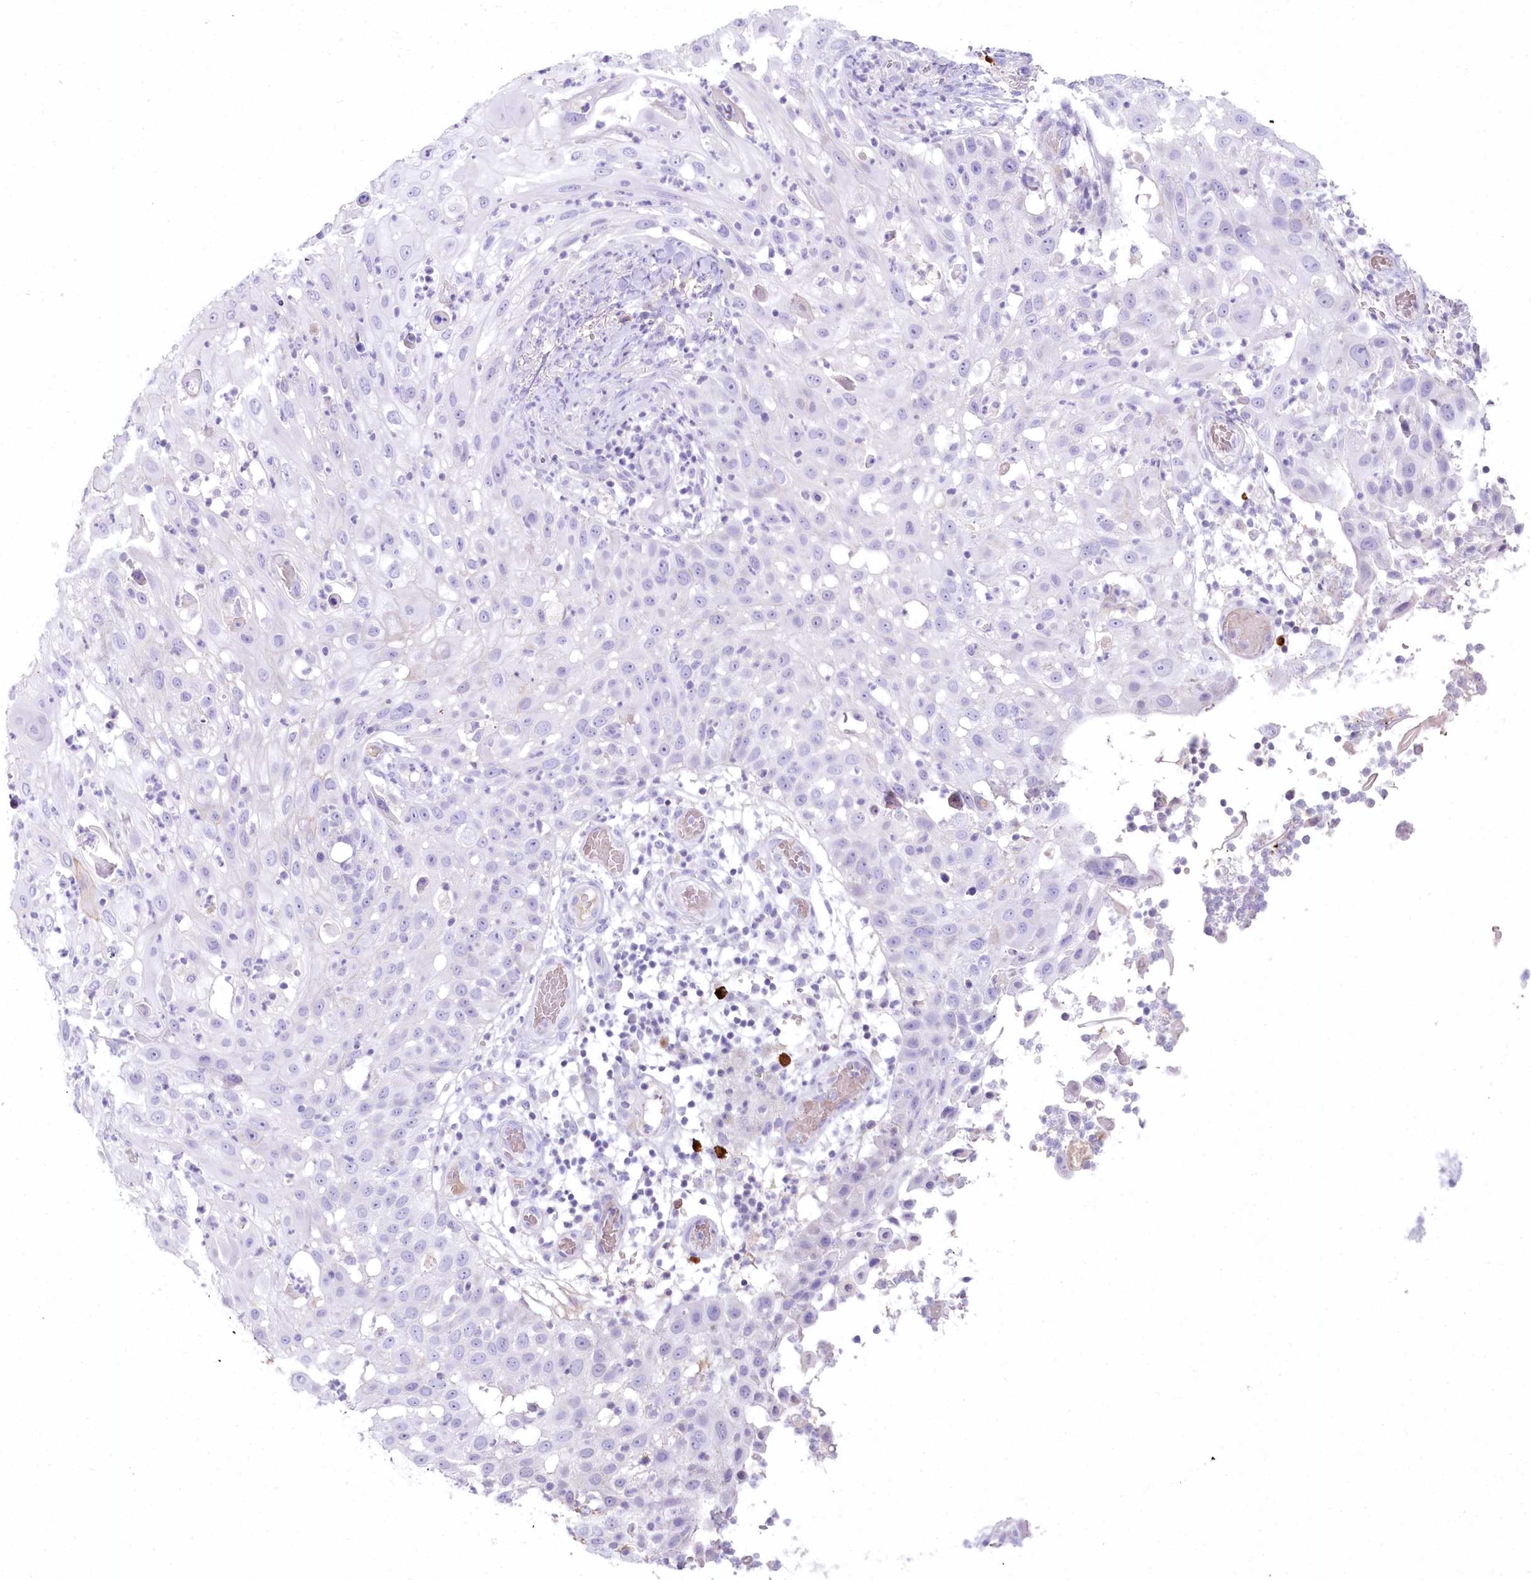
{"staining": {"intensity": "negative", "quantity": "none", "location": "none"}, "tissue": "skin cancer", "cell_type": "Tumor cells", "image_type": "cancer", "snomed": [{"axis": "morphology", "description": "Squamous cell carcinoma, NOS"}, {"axis": "topography", "description": "Skin"}], "caption": "DAB immunohistochemical staining of squamous cell carcinoma (skin) displays no significant positivity in tumor cells.", "gene": "MYOZ1", "patient": {"sex": "female", "age": 44}}